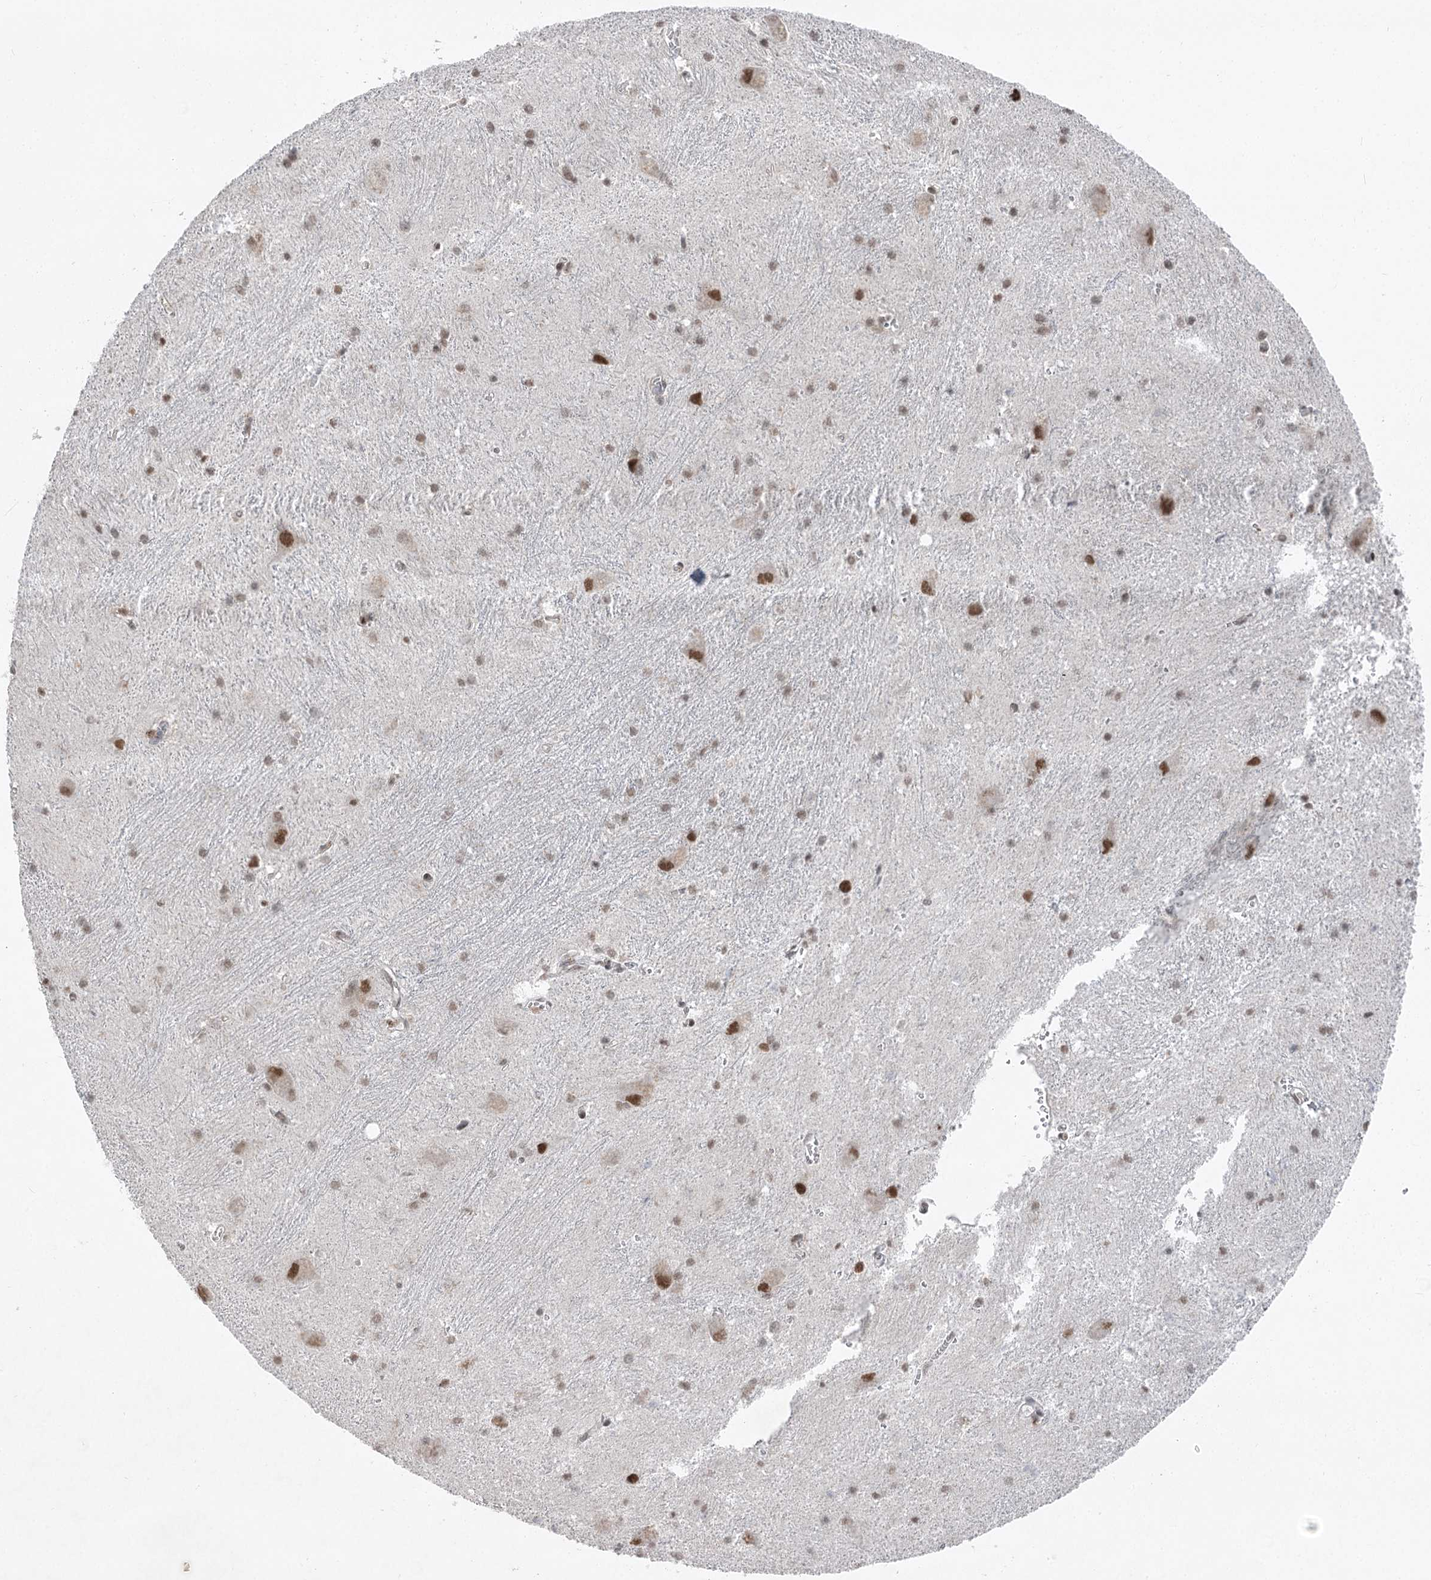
{"staining": {"intensity": "moderate", "quantity": ">75%", "location": "nuclear"}, "tissue": "caudate", "cell_type": "Glial cells", "image_type": "normal", "snomed": [{"axis": "morphology", "description": "Normal tissue, NOS"}, {"axis": "topography", "description": "Lateral ventricle wall"}], "caption": "High-power microscopy captured an immunohistochemistry (IHC) photomicrograph of unremarkable caudate, revealing moderate nuclear positivity in about >75% of glial cells. The staining was performed using DAB (3,3'-diaminobenzidine), with brown indicating positive protein expression. Nuclei are stained blue with hematoxylin.", "gene": "CGGBP1", "patient": {"sex": "male", "age": 37}}